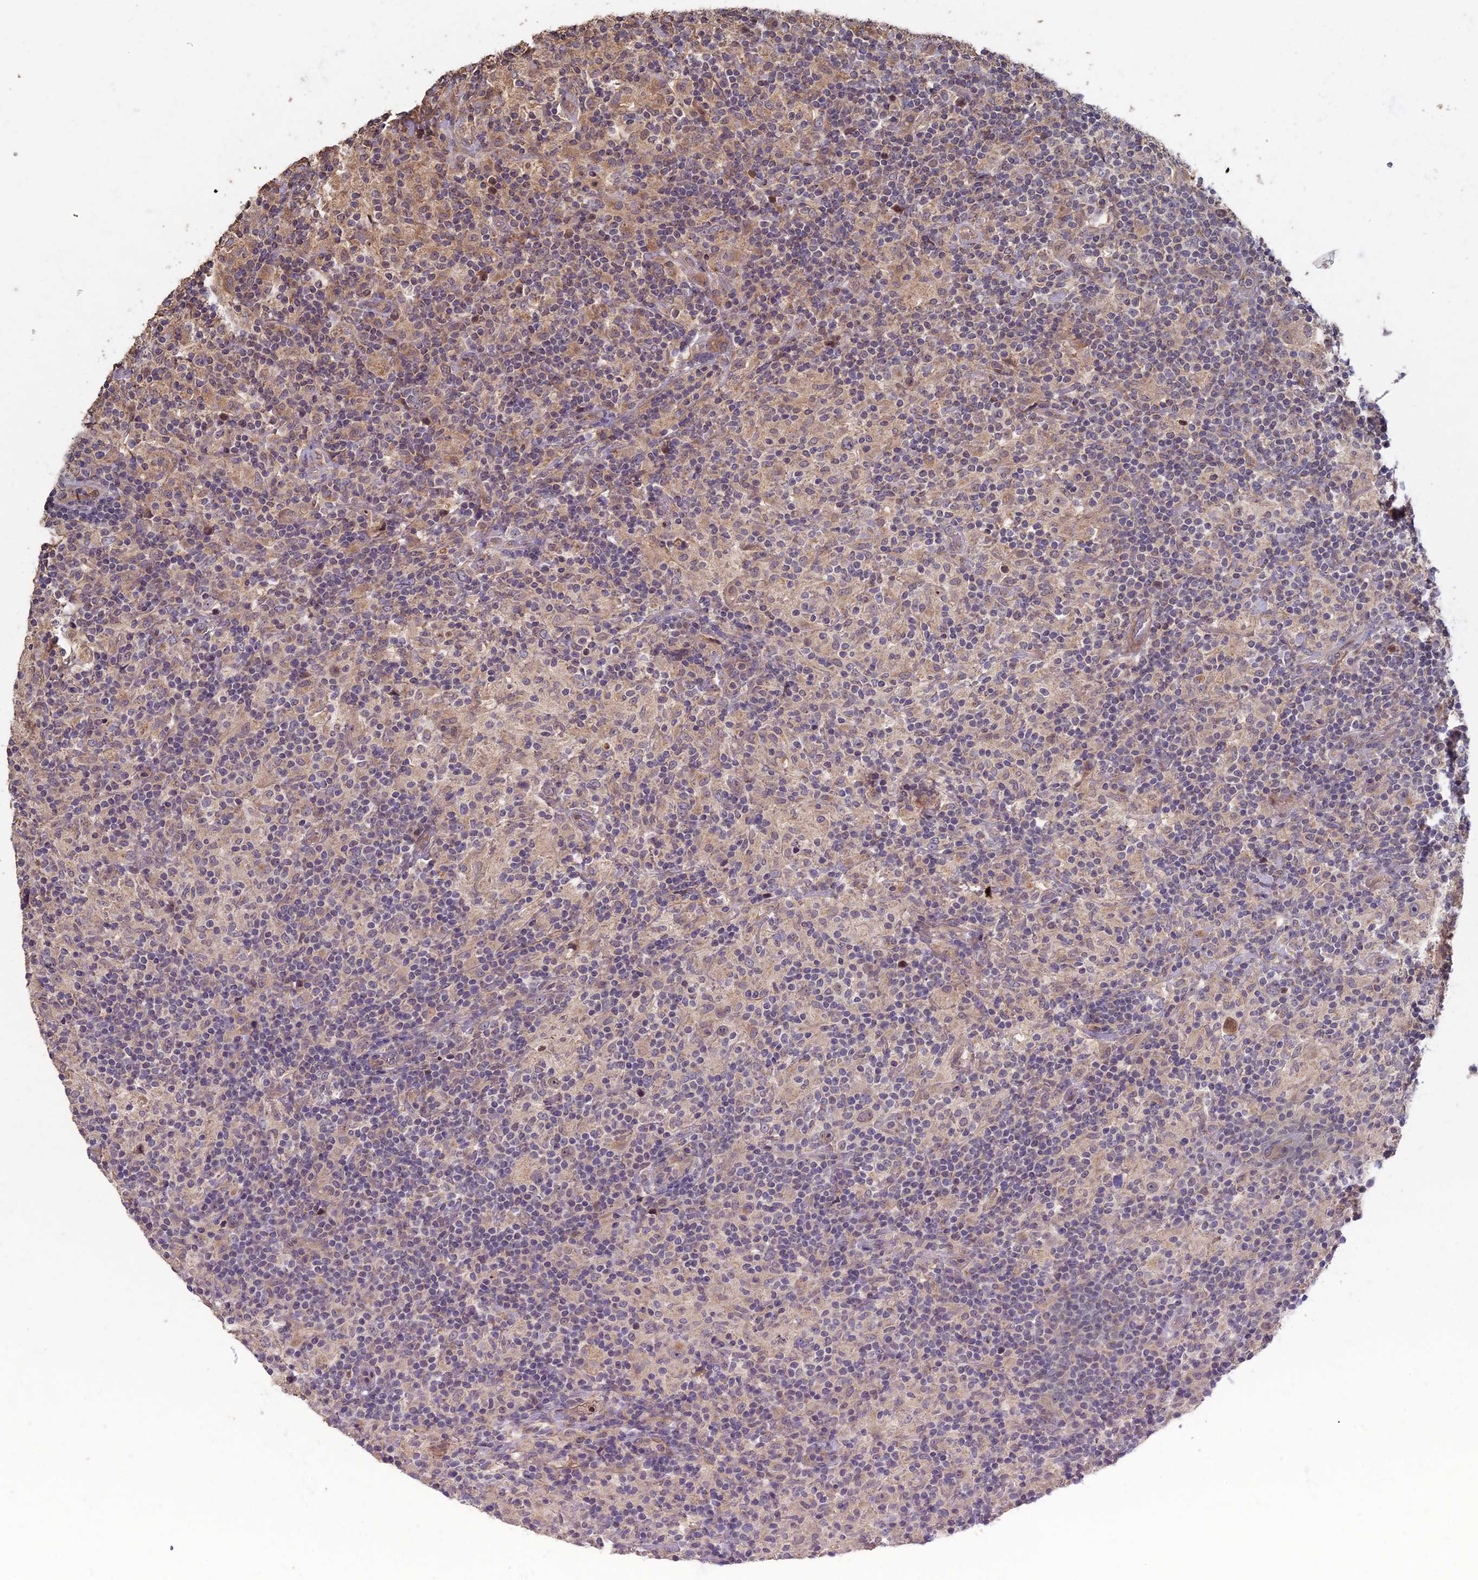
{"staining": {"intensity": "weak", "quantity": "25%-75%", "location": "nuclear"}, "tissue": "lymphoma", "cell_type": "Tumor cells", "image_type": "cancer", "snomed": [{"axis": "morphology", "description": "Hodgkin's disease, NOS"}, {"axis": "topography", "description": "Lymph node"}], "caption": "The immunohistochemical stain shows weak nuclear staining in tumor cells of lymphoma tissue.", "gene": "RSPH3", "patient": {"sex": "male", "age": 70}}